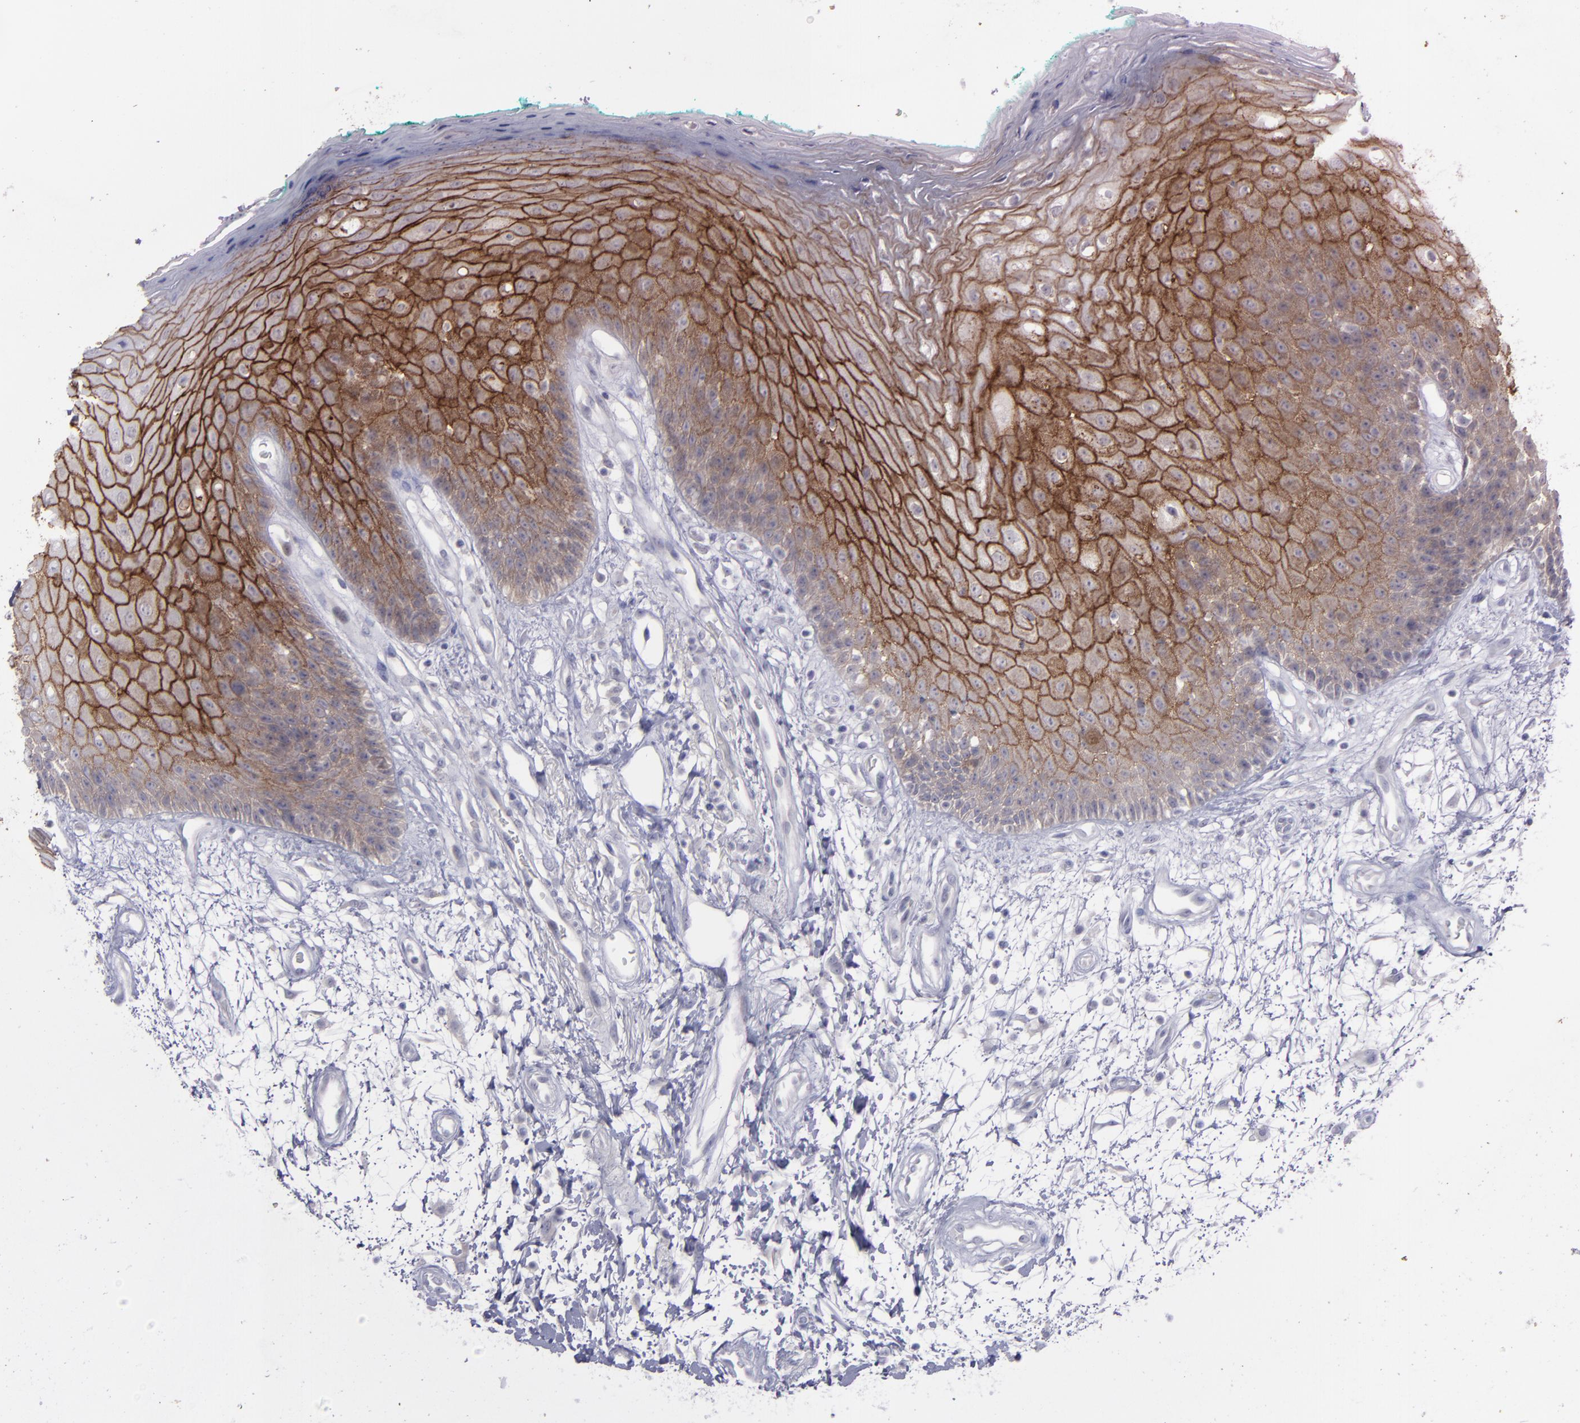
{"staining": {"intensity": "strong", "quantity": ">75%", "location": "cytoplasmic/membranous"}, "tissue": "oral mucosa", "cell_type": "Squamous epithelial cells", "image_type": "normal", "snomed": [{"axis": "morphology", "description": "Normal tissue, NOS"}, {"axis": "morphology", "description": "Squamous cell carcinoma, NOS"}, {"axis": "topography", "description": "Skeletal muscle"}, {"axis": "topography", "description": "Oral tissue"}, {"axis": "topography", "description": "Head-Neck"}], "caption": "Immunohistochemical staining of normal human oral mucosa demonstrates high levels of strong cytoplasmic/membranous expression in approximately >75% of squamous epithelial cells.", "gene": "EVPL", "patient": {"sex": "female", "age": 84}}